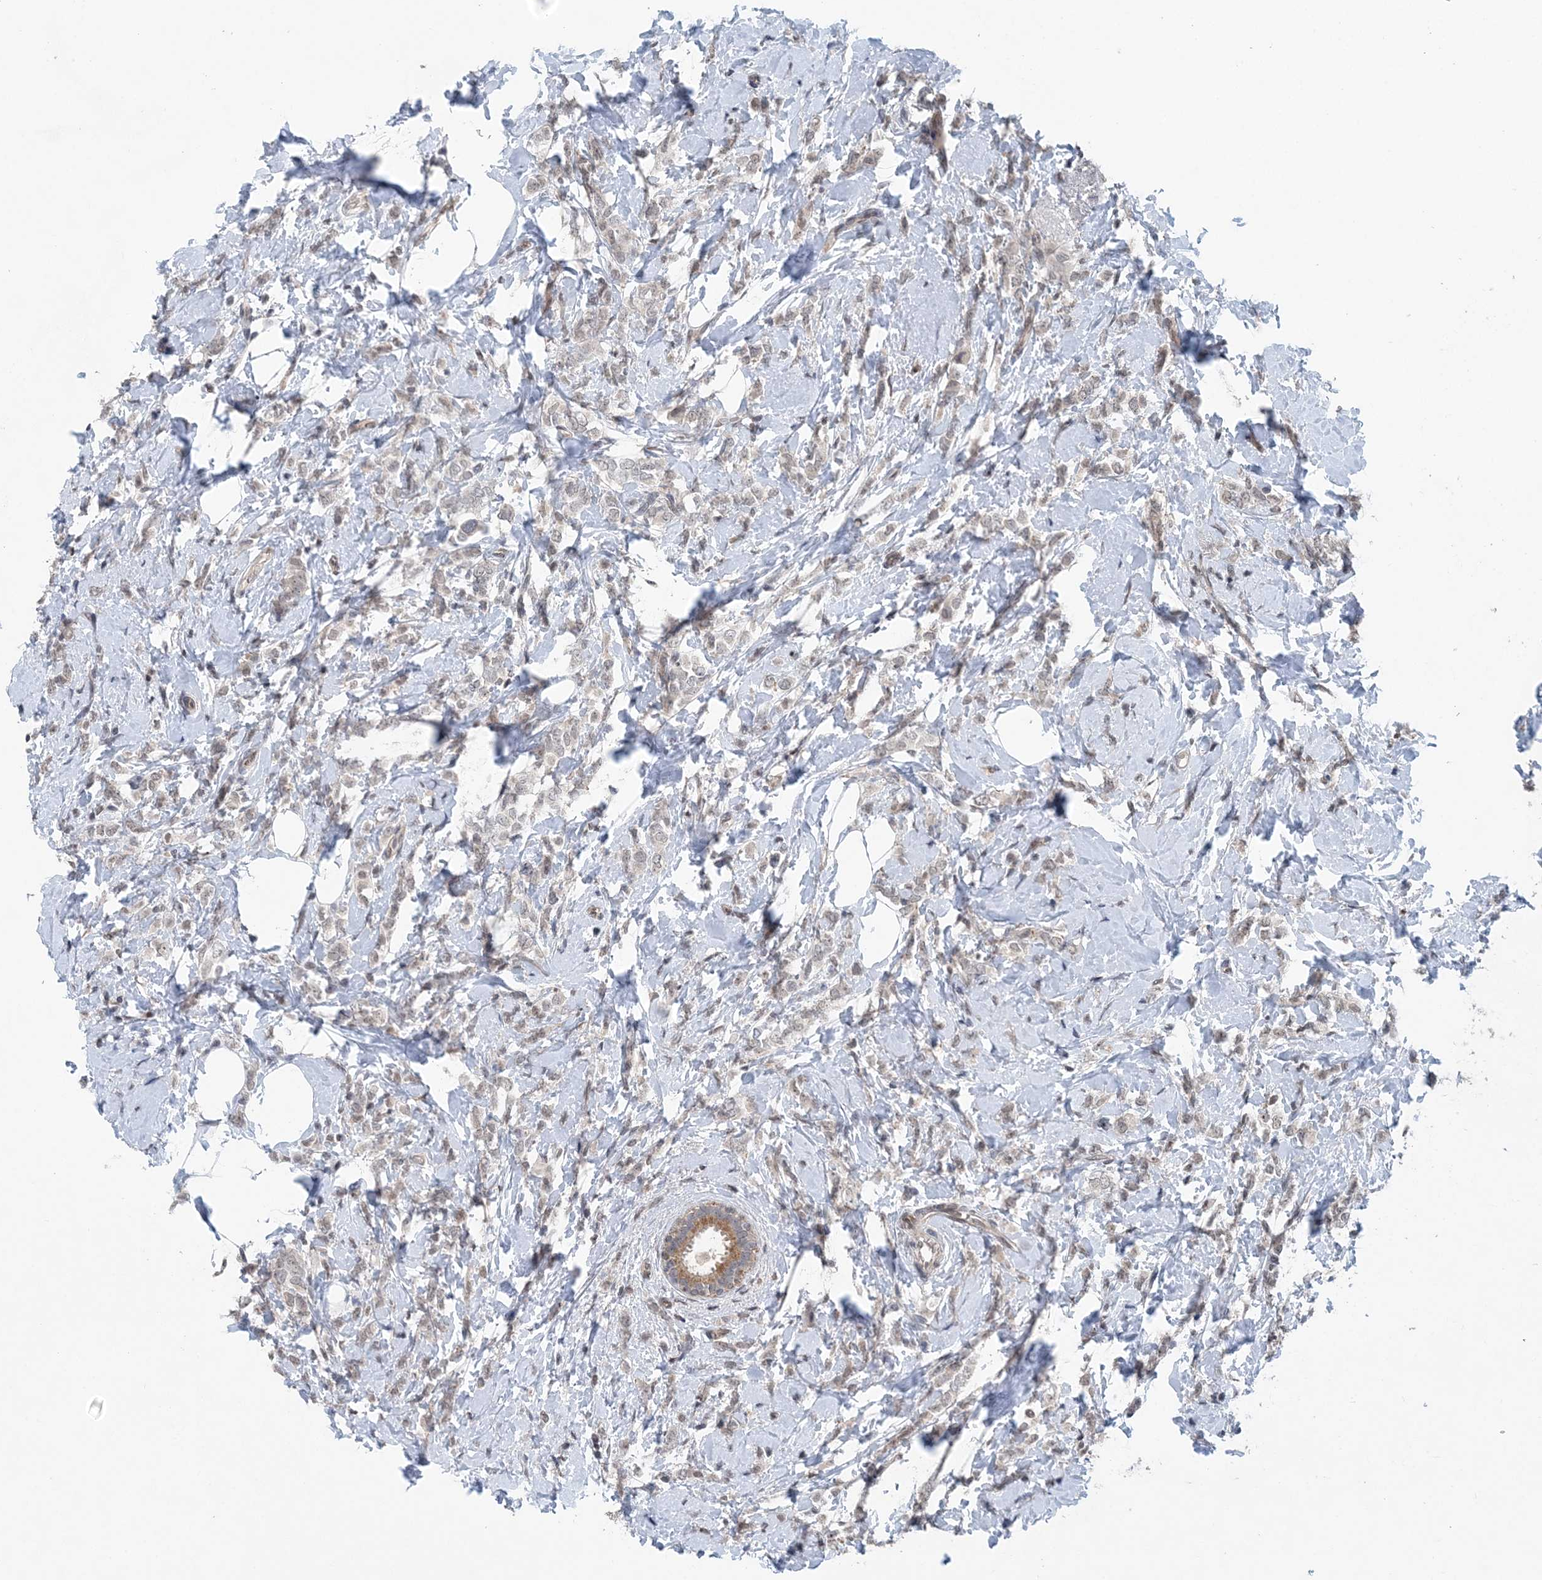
{"staining": {"intensity": "weak", "quantity": ">75%", "location": "nuclear"}, "tissue": "breast cancer", "cell_type": "Tumor cells", "image_type": "cancer", "snomed": [{"axis": "morphology", "description": "Lobular carcinoma"}, {"axis": "topography", "description": "Breast"}], "caption": "A brown stain labels weak nuclear expression of a protein in human breast lobular carcinoma tumor cells.", "gene": "CCDC152", "patient": {"sex": "female", "age": 47}}